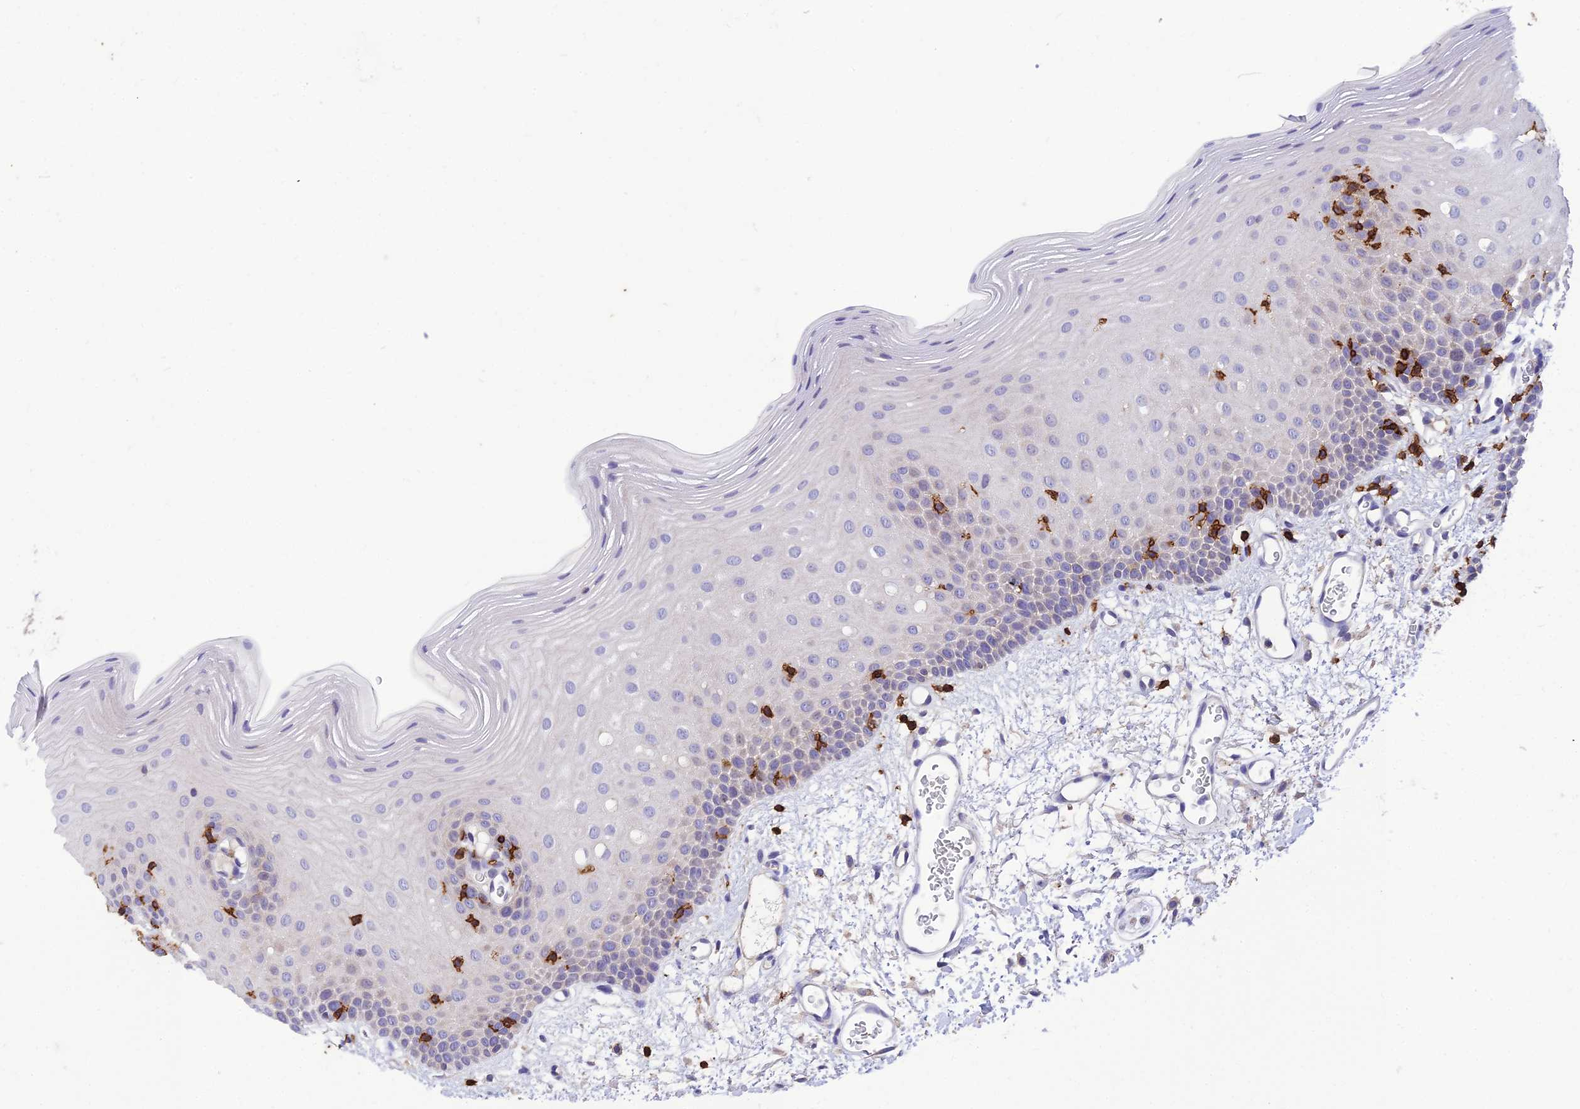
{"staining": {"intensity": "negative", "quantity": "none", "location": "none"}, "tissue": "oral mucosa", "cell_type": "Squamous epithelial cells", "image_type": "normal", "snomed": [{"axis": "morphology", "description": "Normal tissue, NOS"}, {"axis": "topography", "description": "Oral tissue"}], "caption": "Immunohistochemistry of benign oral mucosa displays no positivity in squamous epithelial cells. Brightfield microscopy of immunohistochemistry (IHC) stained with DAB (3,3'-diaminobenzidine) (brown) and hematoxylin (blue), captured at high magnification.", "gene": "PTPRCAP", "patient": {"sex": "female", "age": 70}}